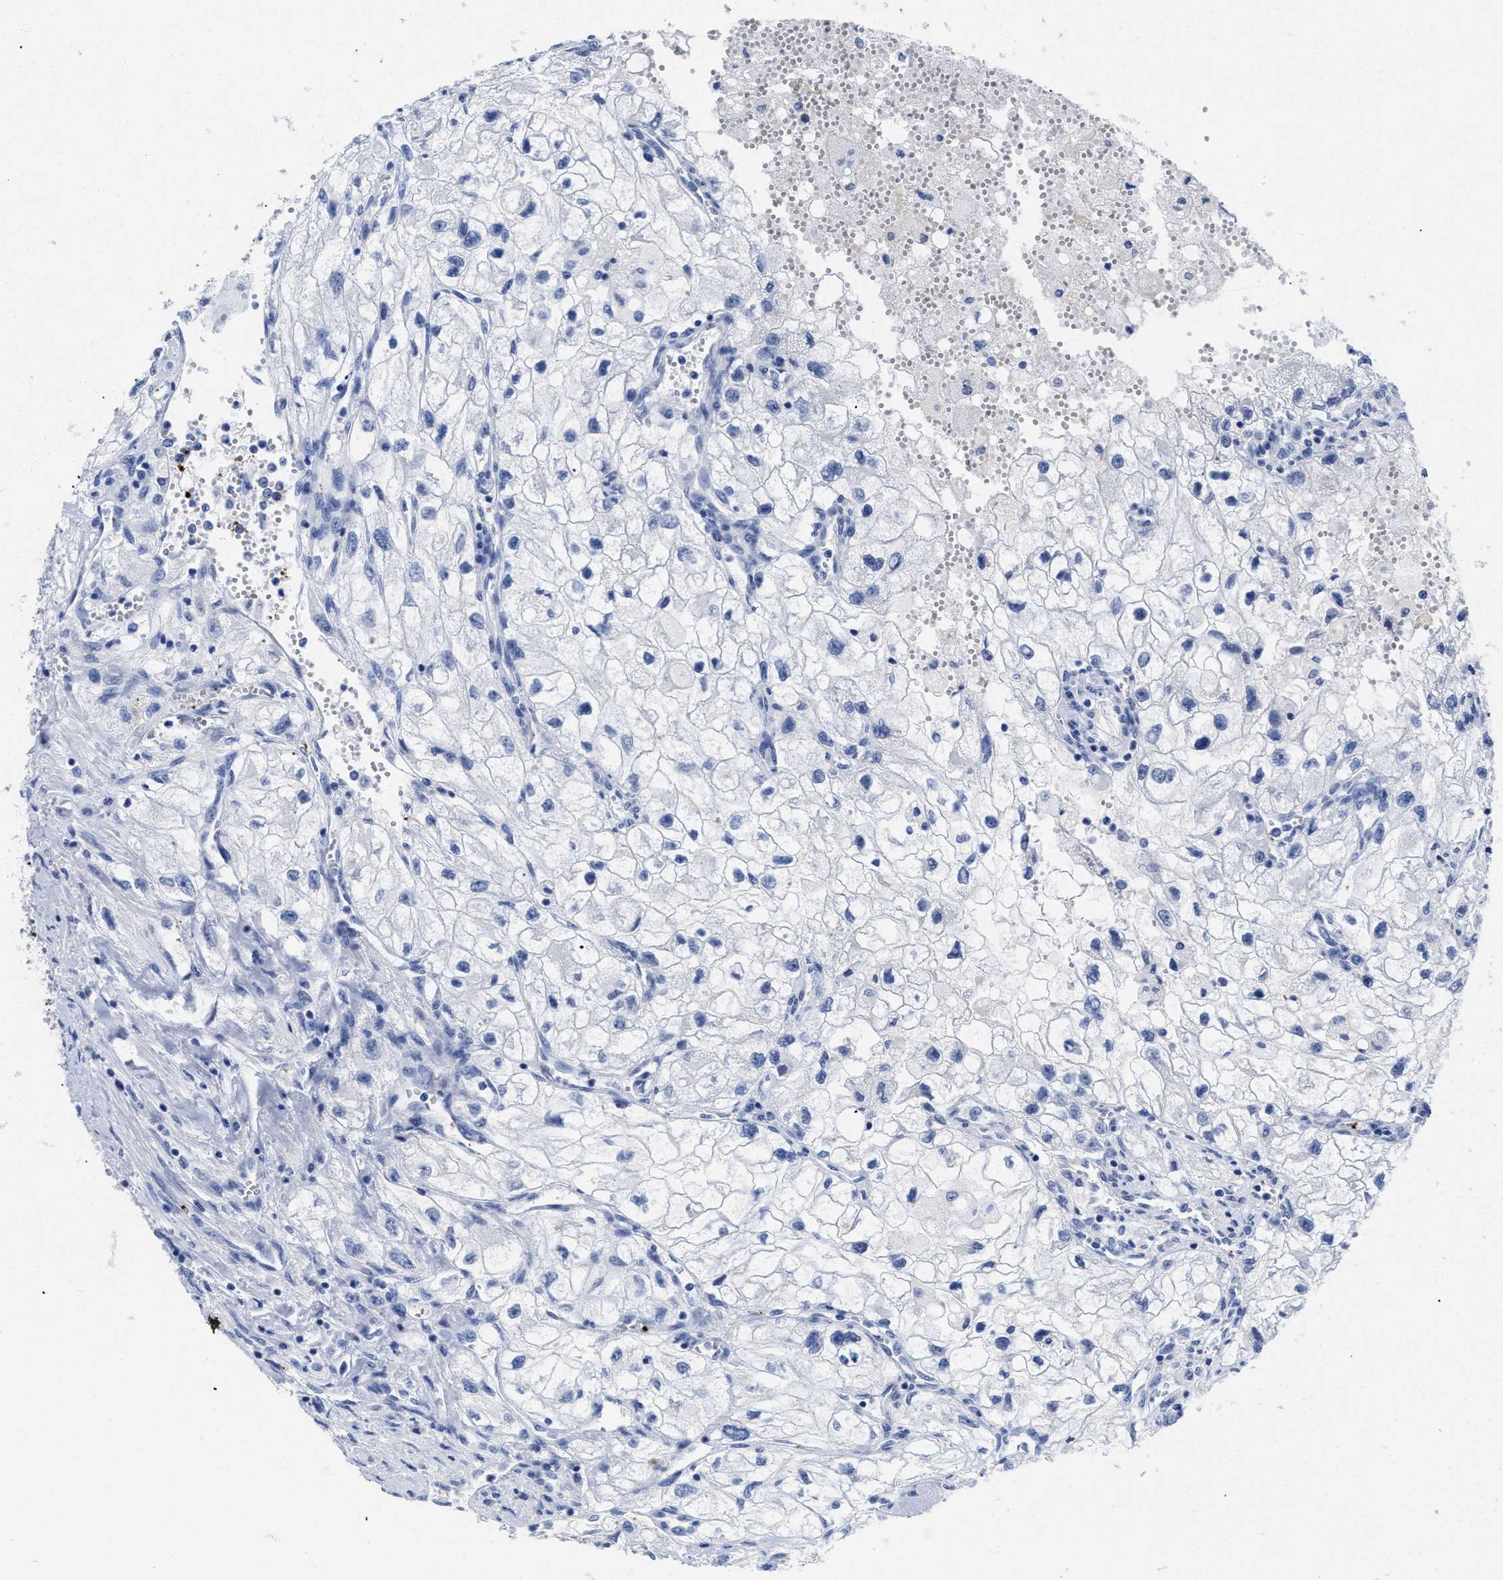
{"staining": {"intensity": "negative", "quantity": "none", "location": "none"}, "tissue": "renal cancer", "cell_type": "Tumor cells", "image_type": "cancer", "snomed": [{"axis": "morphology", "description": "Adenocarcinoma, NOS"}, {"axis": "topography", "description": "Kidney"}], "caption": "This is an immunohistochemistry (IHC) histopathology image of human renal cancer. There is no expression in tumor cells.", "gene": "TREML1", "patient": {"sex": "female", "age": 70}}